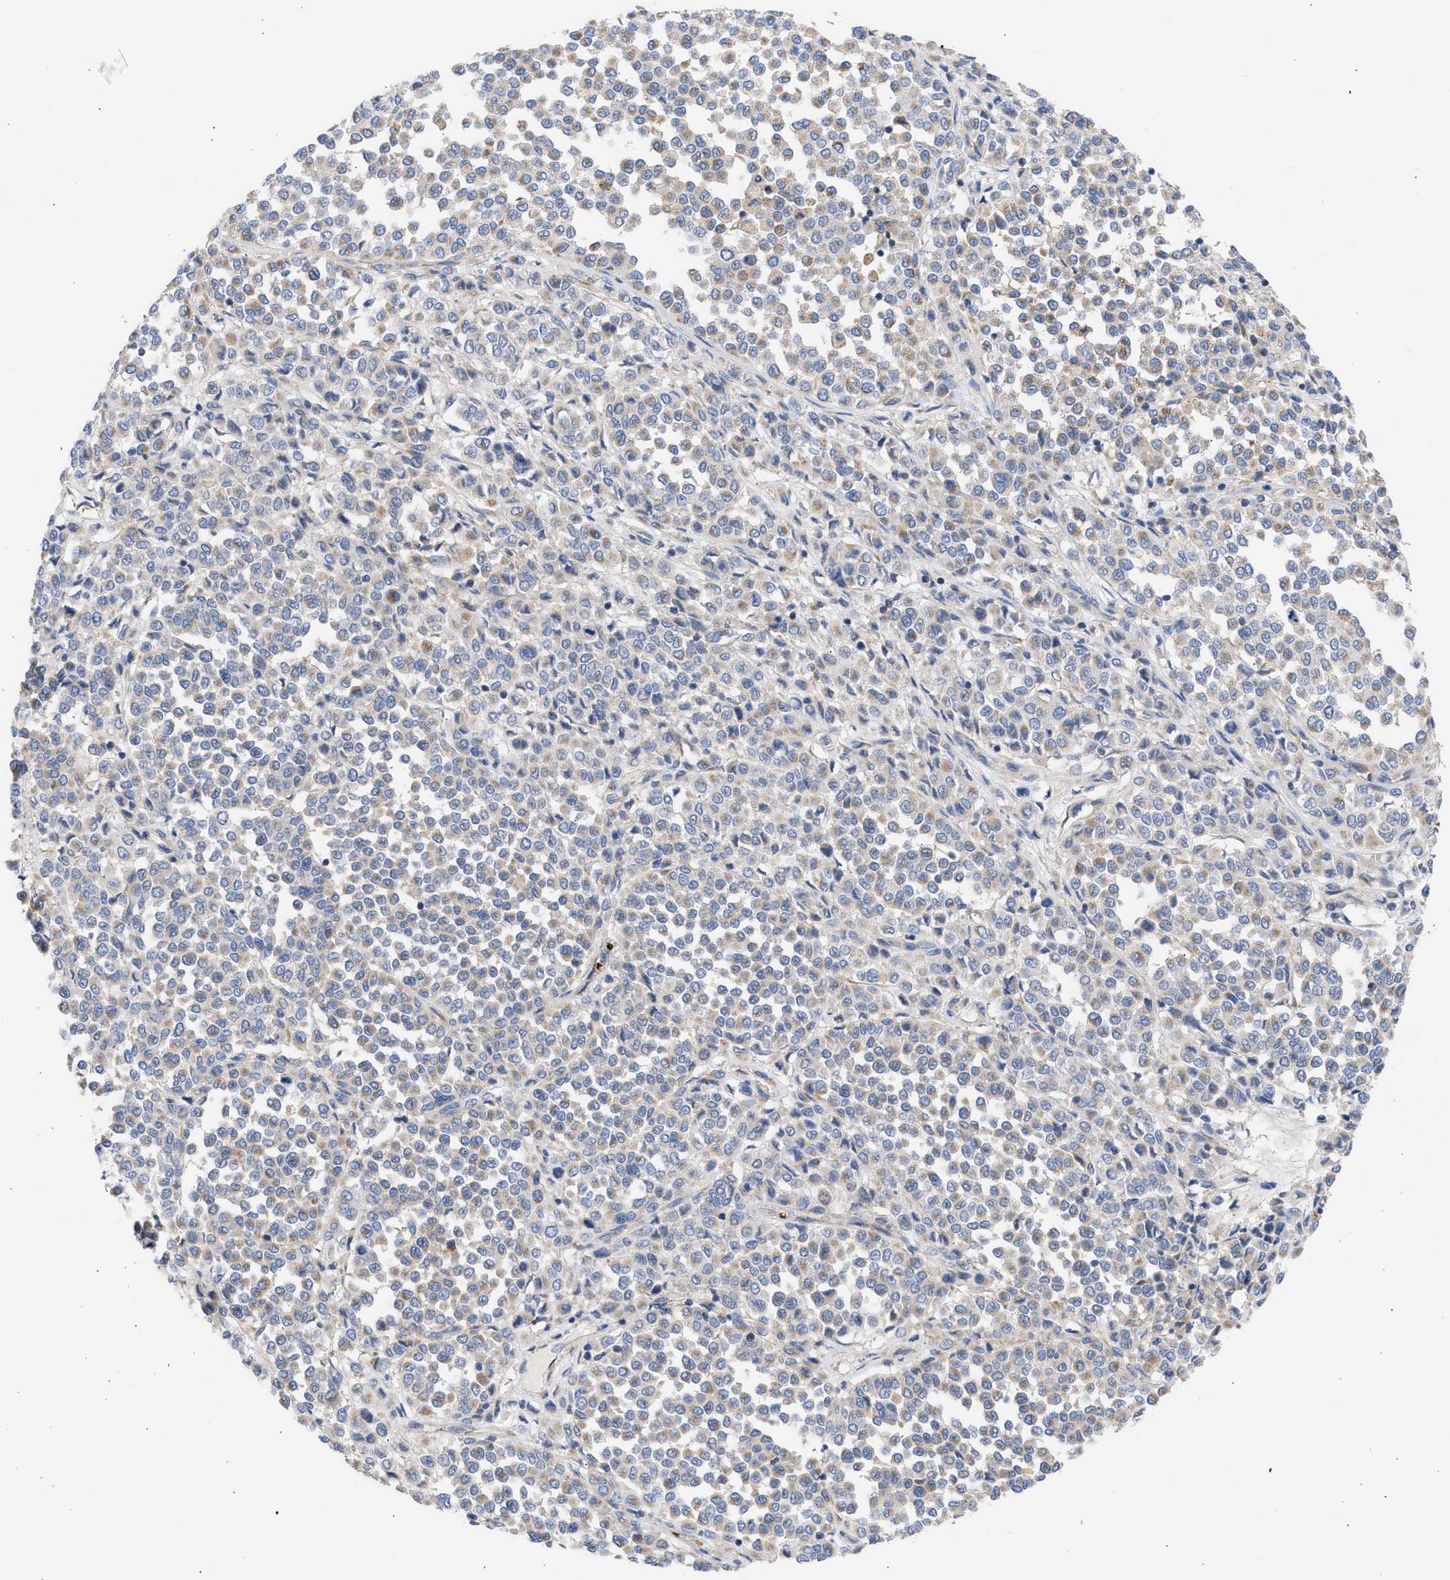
{"staining": {"intensity": "moderate", "quantity": "<25%", "location": "cytoplasmic/membranous"}, "tissue": "melanoma", "cell_type": "Tumor cells", "image_type": "cancer", "snomed": [{"axis": "morphology", "description": "Malignant melanoma, Metastatic site"}, {"axis": "topography", "description": "Pancreas"}], "caption": "Immunohistochemical staining of malignant melanoma (metastatic site) demonstrates low levels of moderate cytoplasmic/membranous staining in approximately <25% of tumor cells.", "gene": "BTG3", "patient": {"sex": "female", "age": 30}}